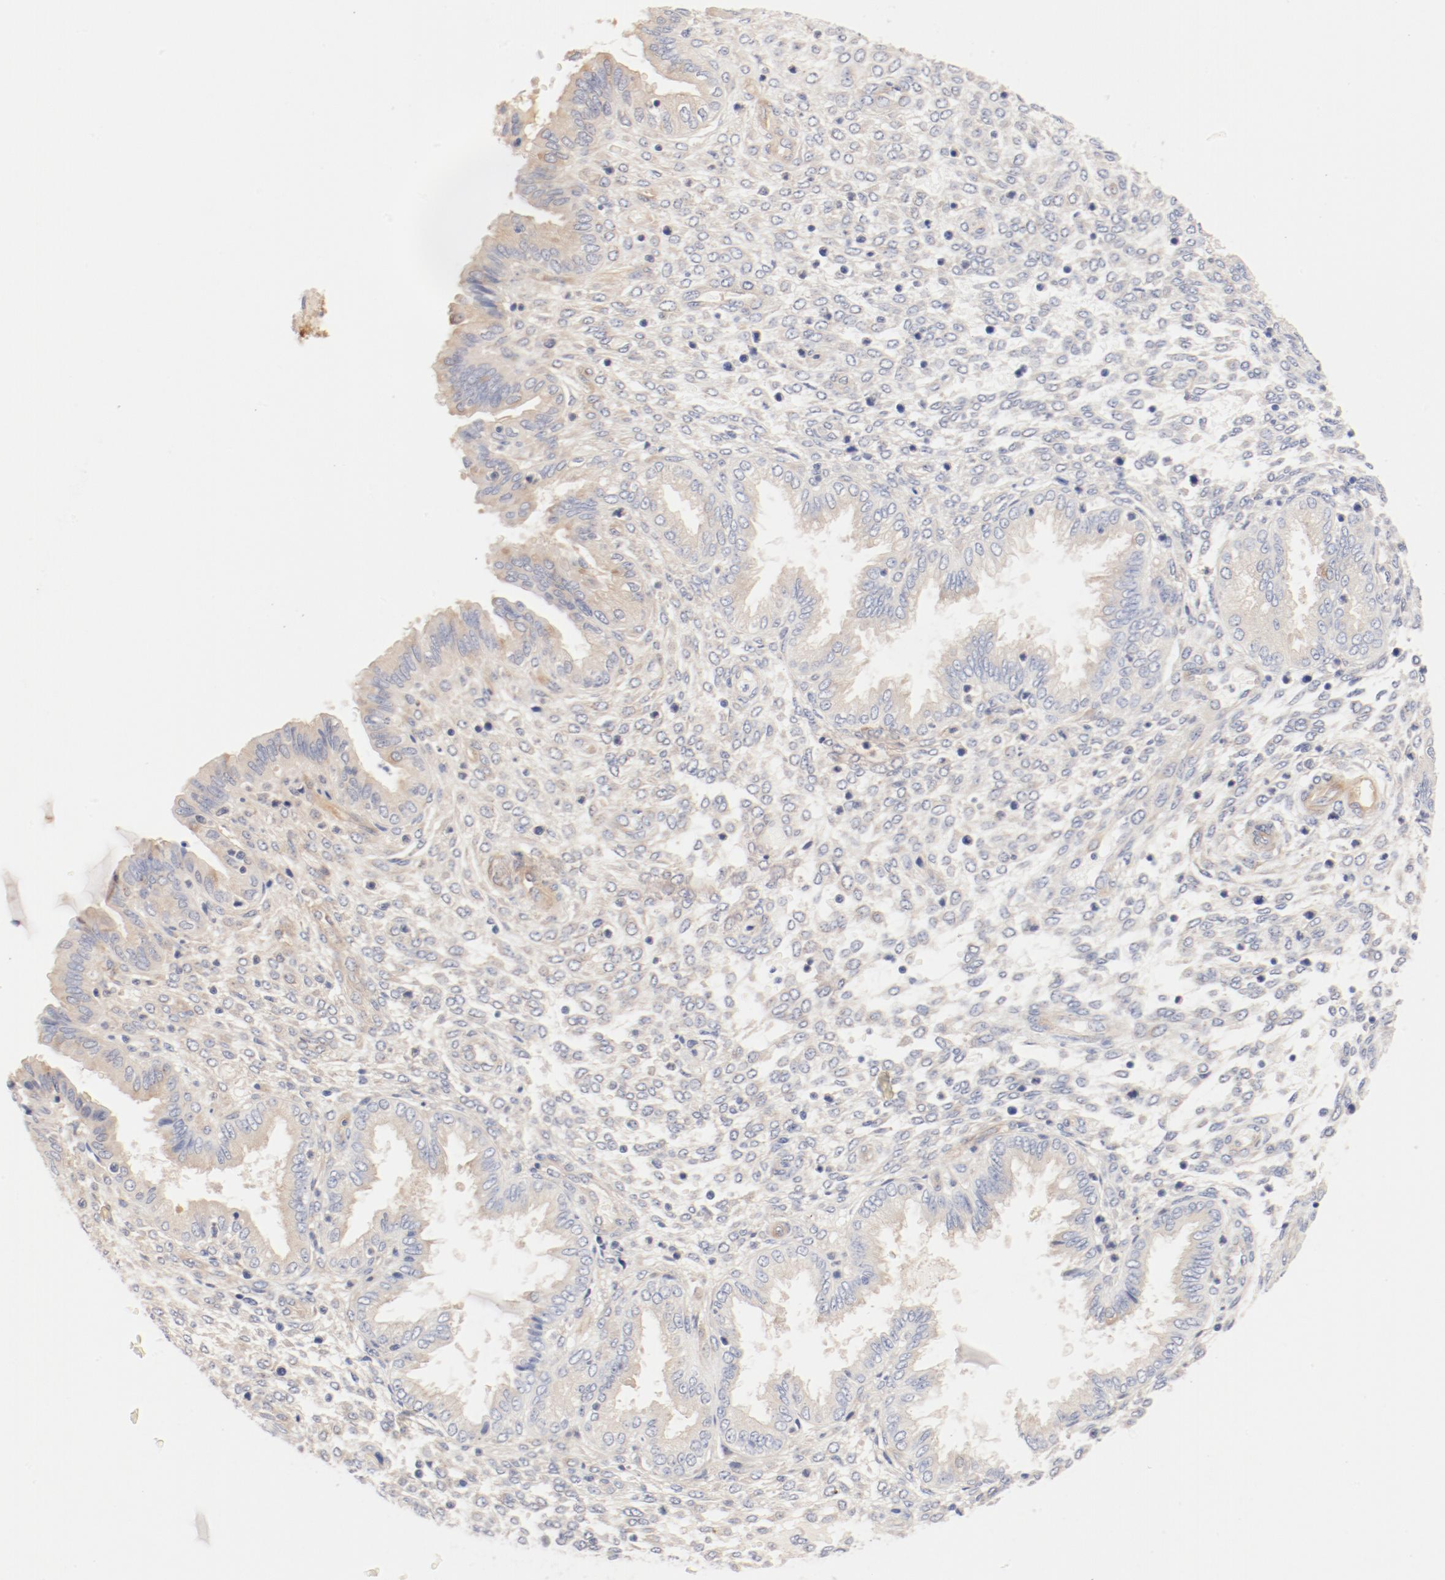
{"staining": {"intensity": "weak", "quantity": "<25%", "location": "cytoplasmic/membranous"}, "tissue": "endometrium", "cell_type": "Cells in endometrial stroma", "image_type": "normal", "snomed": [{"axis": "morphology", "description": "Normal tissue, NOS"}, {"axis": "topography", "description": "Endometrium"}], "caption": "The image reveals no staining of cells in endometrial stroma in normal endometrium.", "gene": "DYNC1H1", "patient": {"sex": "female", "age": 33}}